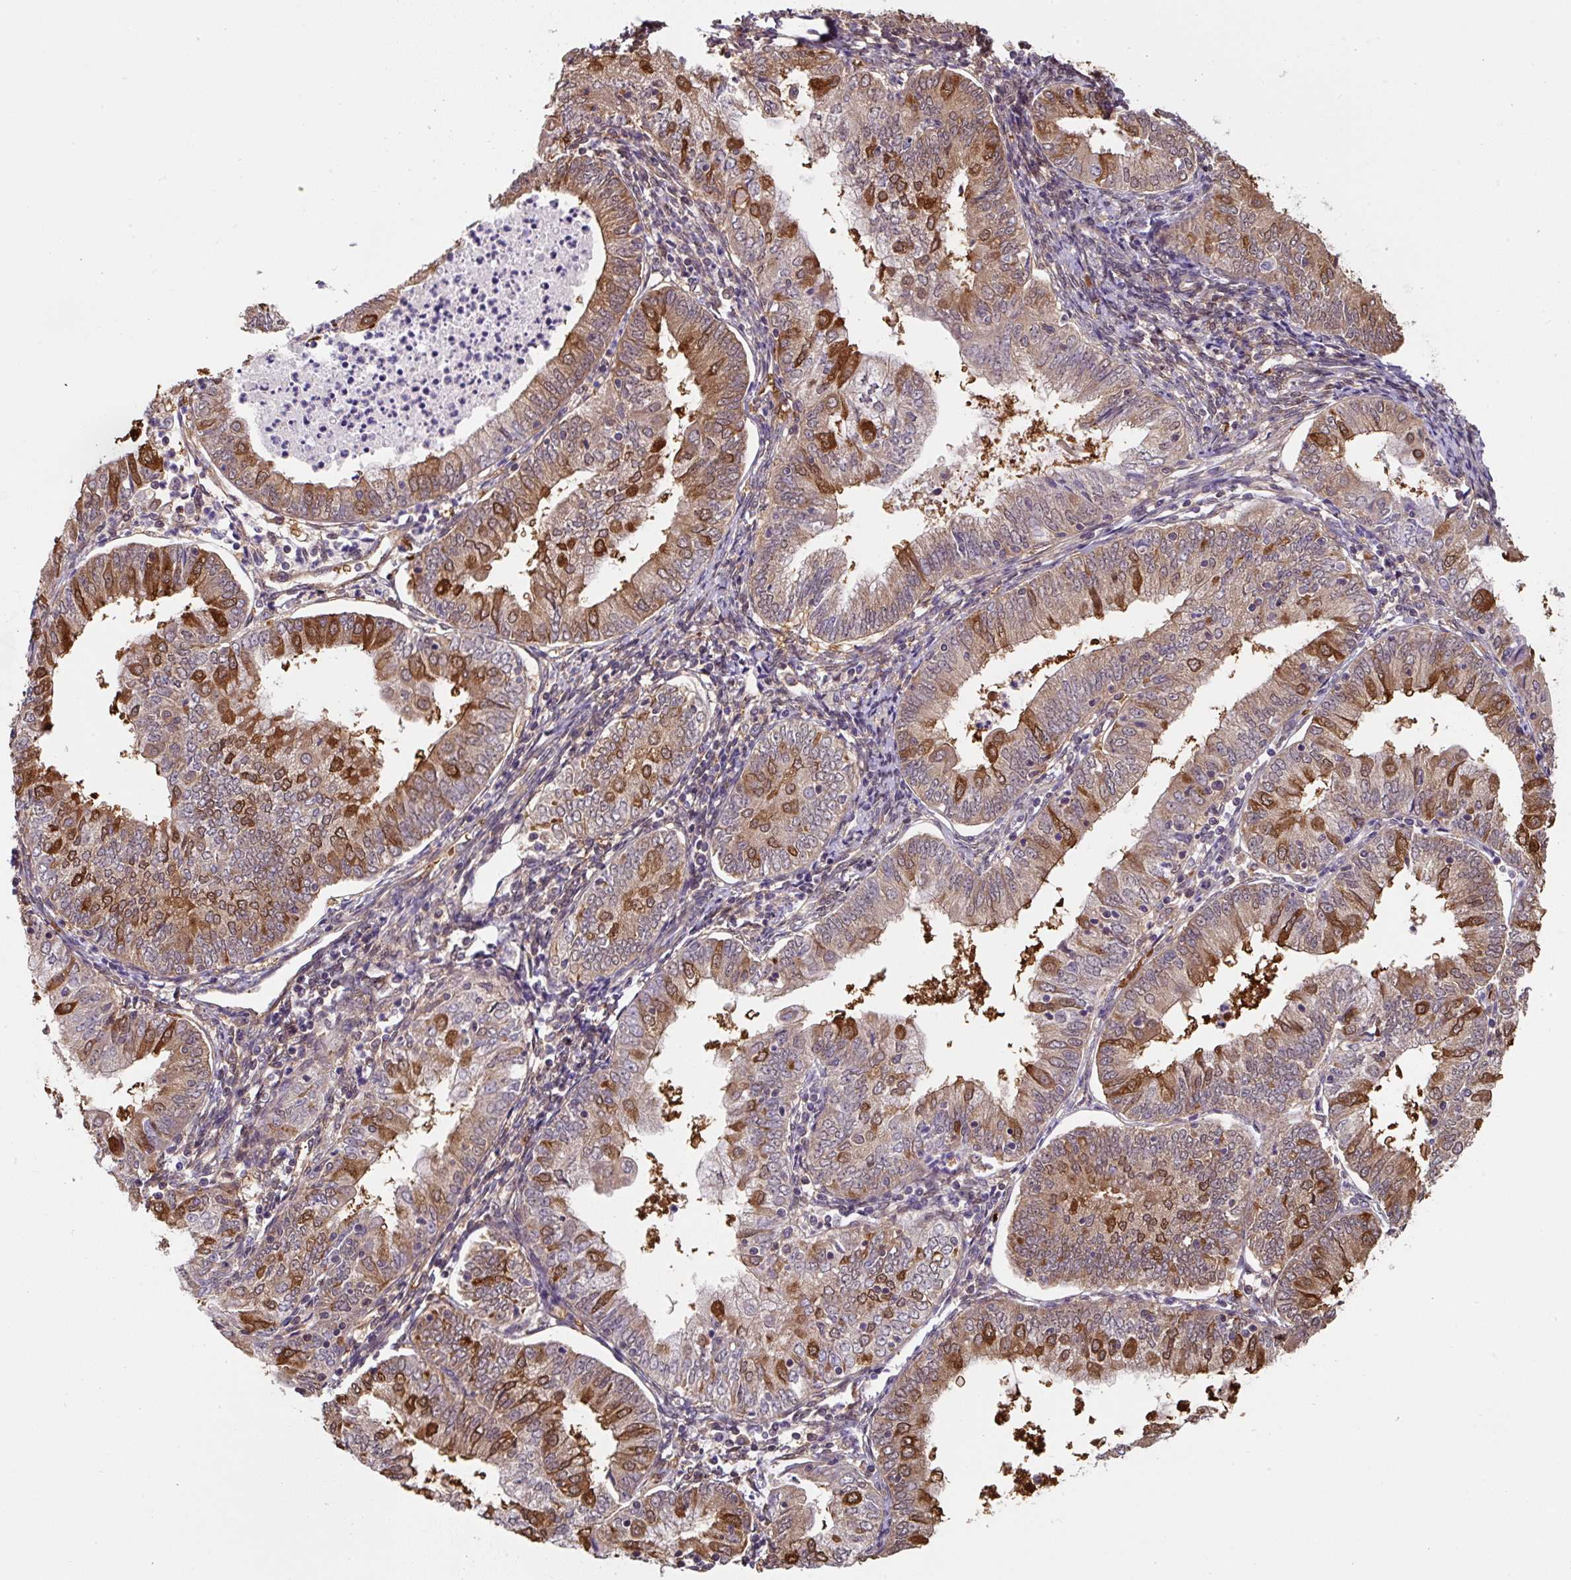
{"staining": {"intensity": "strong", "quantity": "25%-75%", "location": "cytoplasmic/membranous"}, "tissue": "endometrial cancer", "cell_type": "Tumor cells", "image_type": "cancer", "snomed": [{"axis": "morphology", "description": "Adenocarcinoma, NOS"}, {"axis": "topography", "description": "Endometrium"}], "caption": "Protein staining displays strong cytoplasmic/membranous expression in approximately 25%-75% of tumor cells in endometrial adenocarcinoma.", "gene": "ST13", "patient": {"sex": "female", "age": 55}}